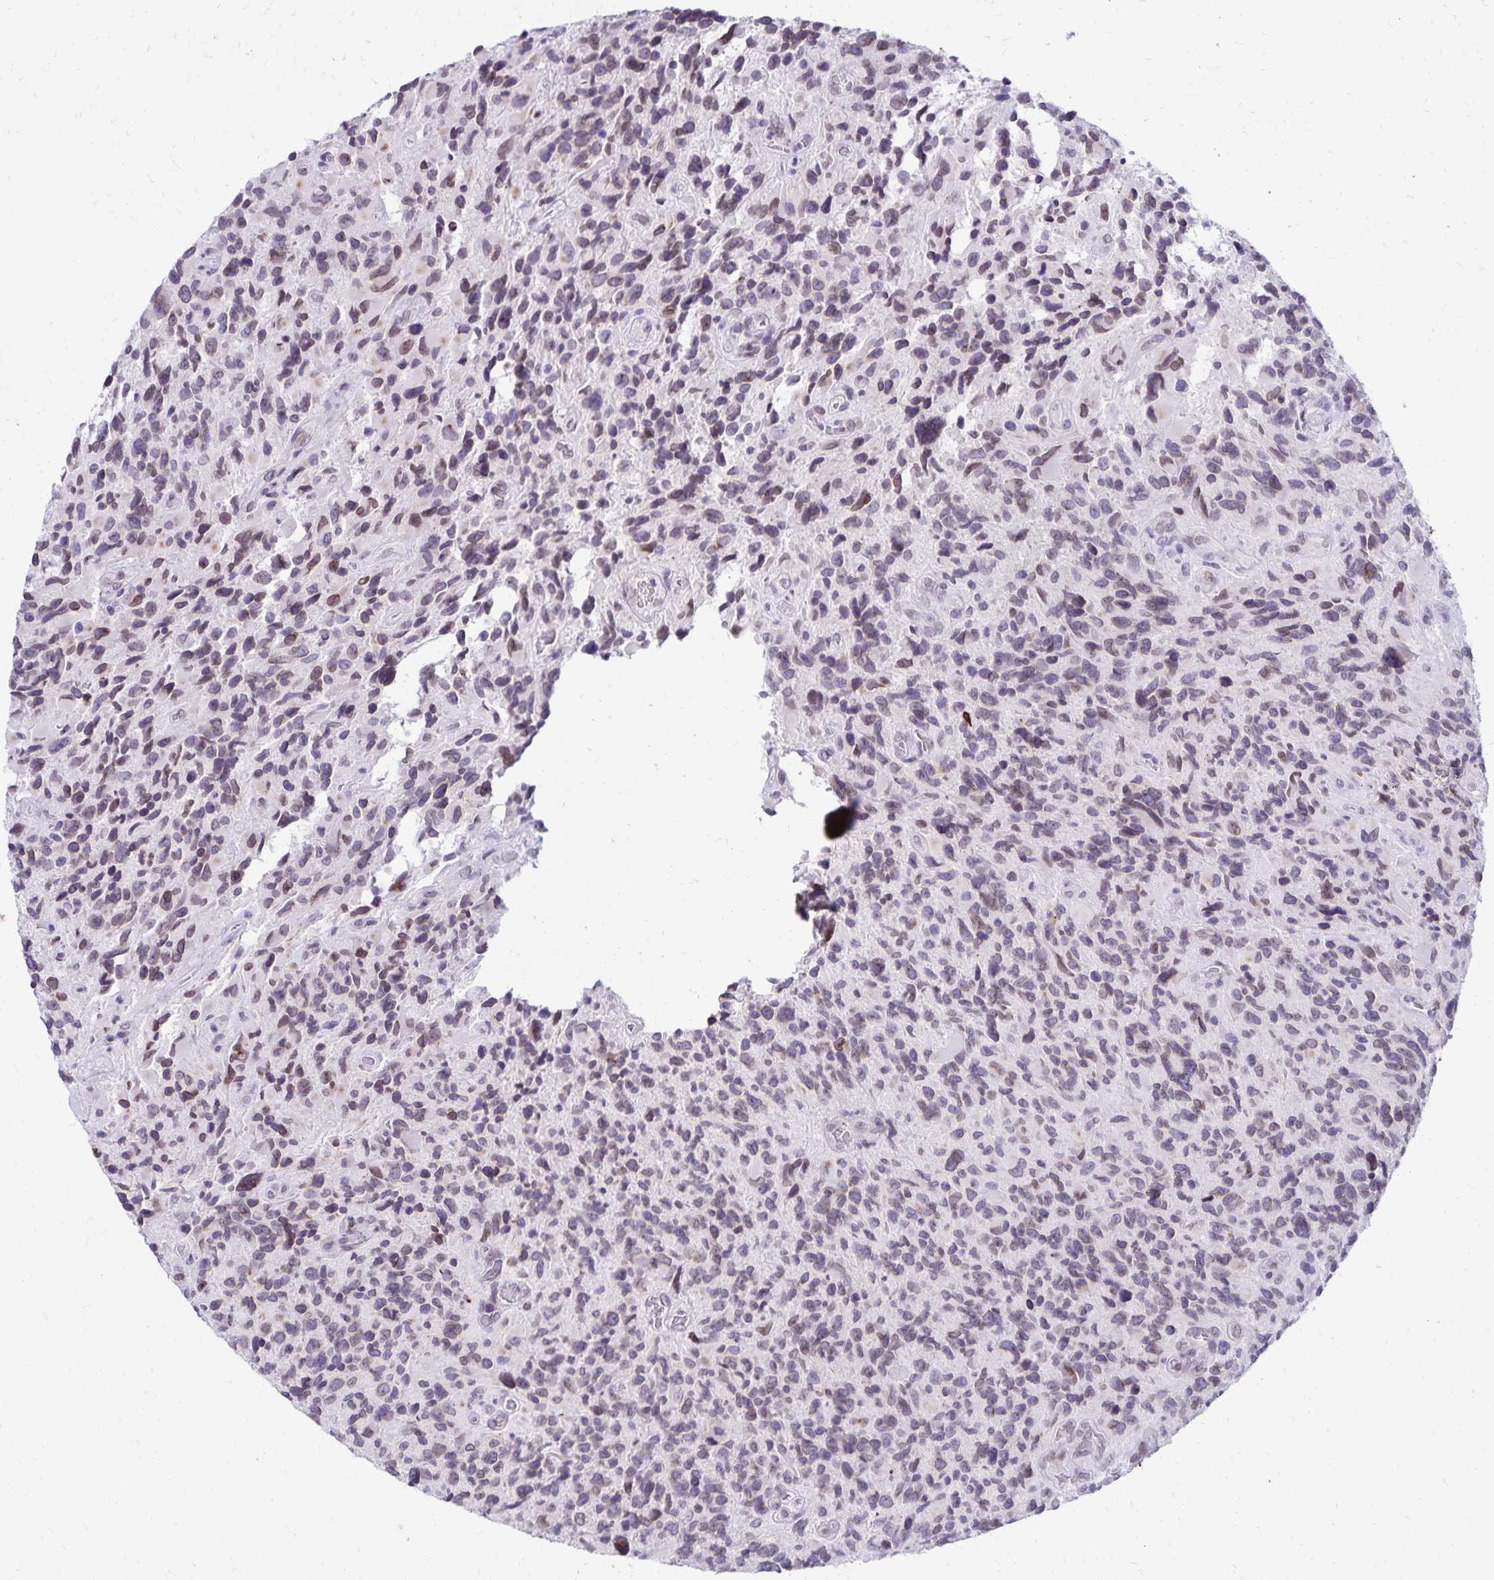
{"staining": {"intensity": "weak", "quantity": "<25%", "location": "nuclear"}, "tissue": "glioma", "cell_type": "Tumor cells", "image_type": "cancer", "snomed": [{"axis": "morphology", "description": "Glioma, malignant, High grade"}, {"axis": "topography", "description": "Brain"}], "caption": "Malignant glioma (high-grade) was stained to show a protein in brown. There is no significant positivity in tumor cells.", "gene": "FAM166C", "patient": {"sex": "male", "age": 46}}